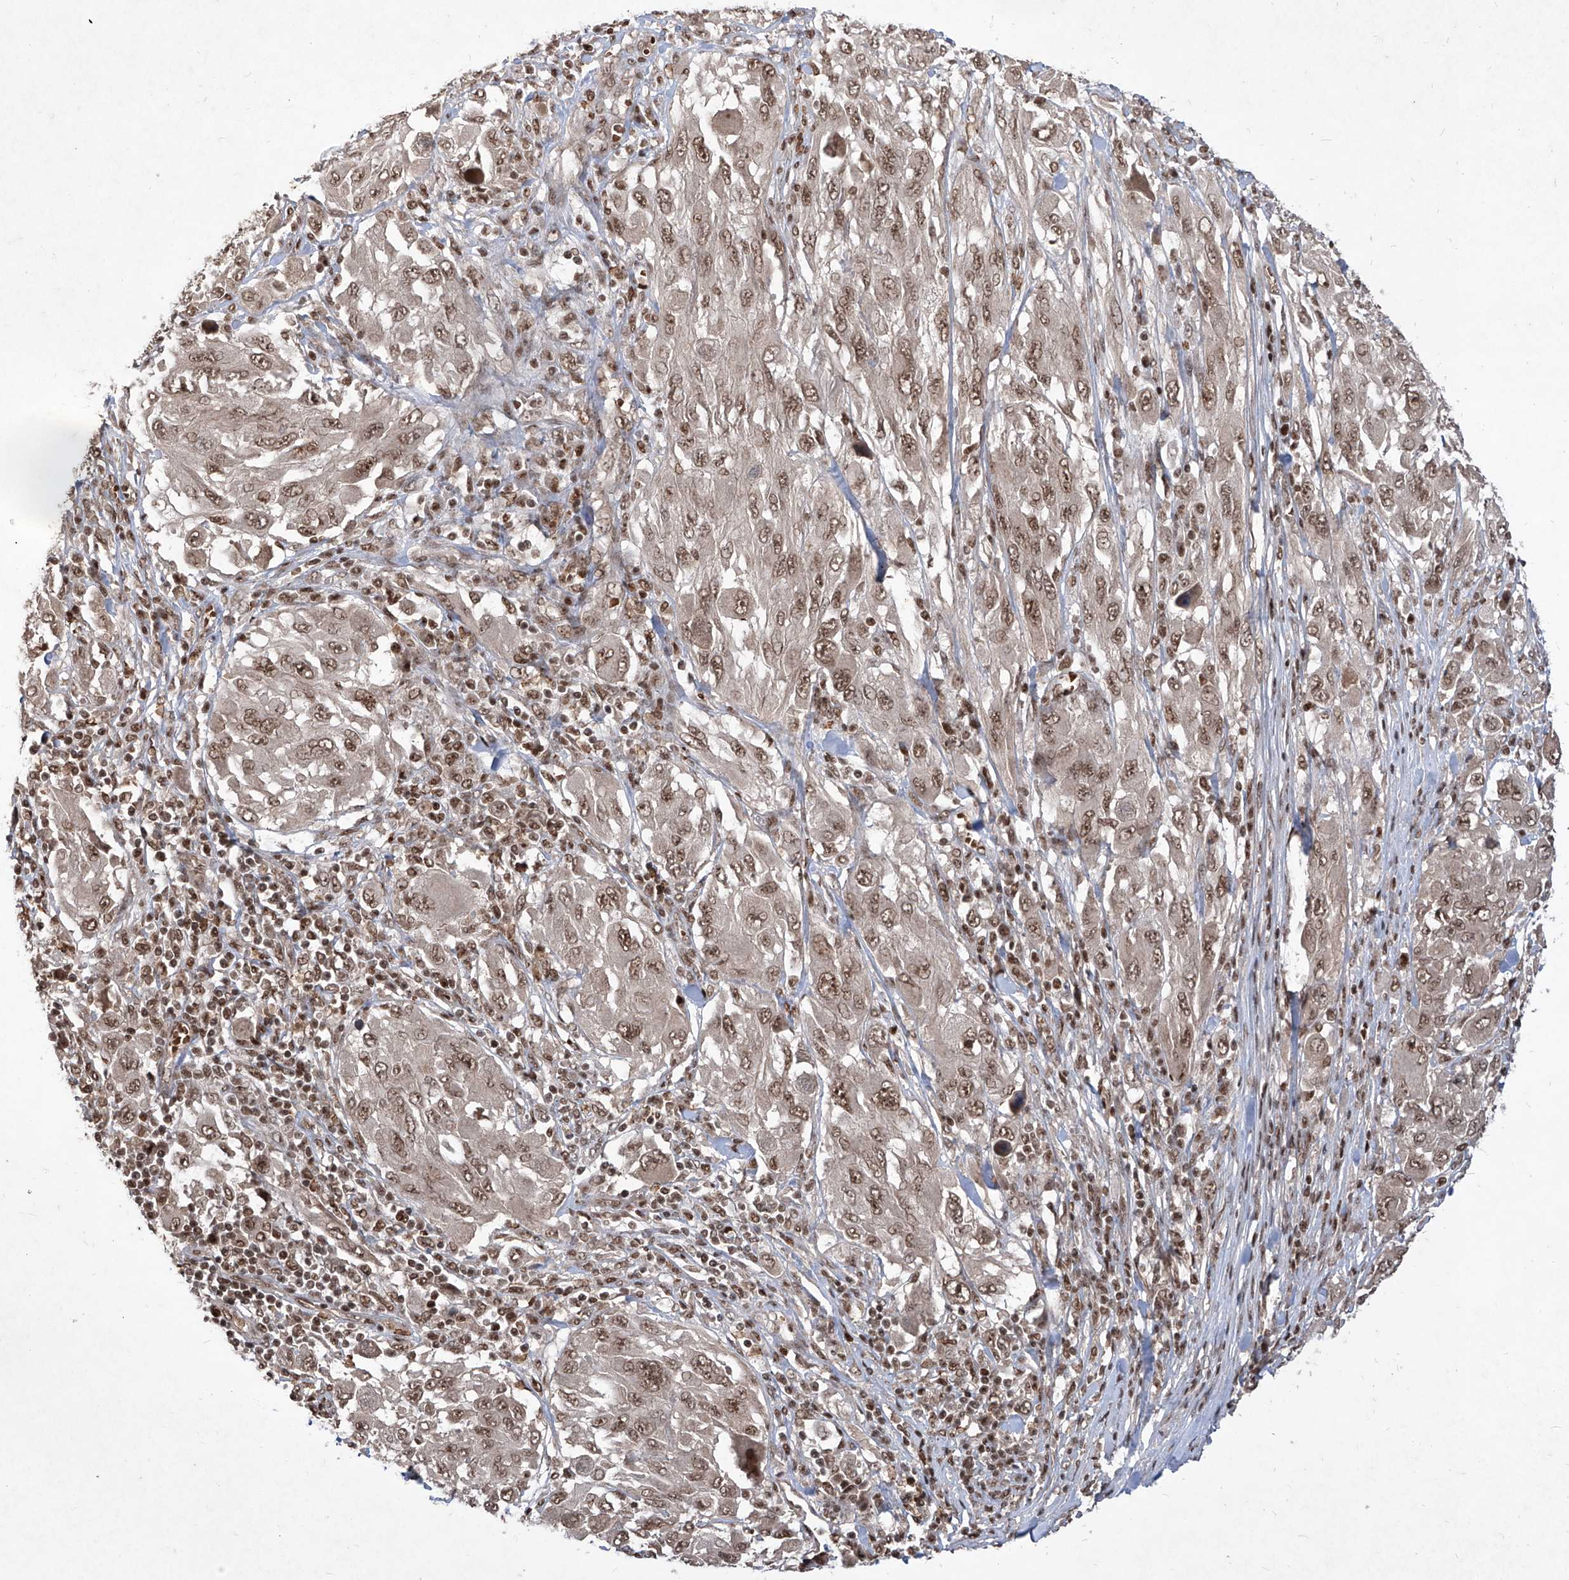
{"staining": {"intensity": "moderate", "quantity": ">75%", "location": "nuclear"}, "tissue": "melanoma", "cell_type": "Tumor cells", "image_type": "cancer", "snomed": [{"axis": "morphology", "description": "Malignant melanoma, NOS"}, {"axis": "topography", "description": "Skin"}], "caption": "Malignant melanoma was stained to show a protein in brown. There is medium levels of moderate nuclear positivity in approximately >75% of tumor cells.", "gene": "IRF2", "patient": {"sex": "female", "age": 91}}